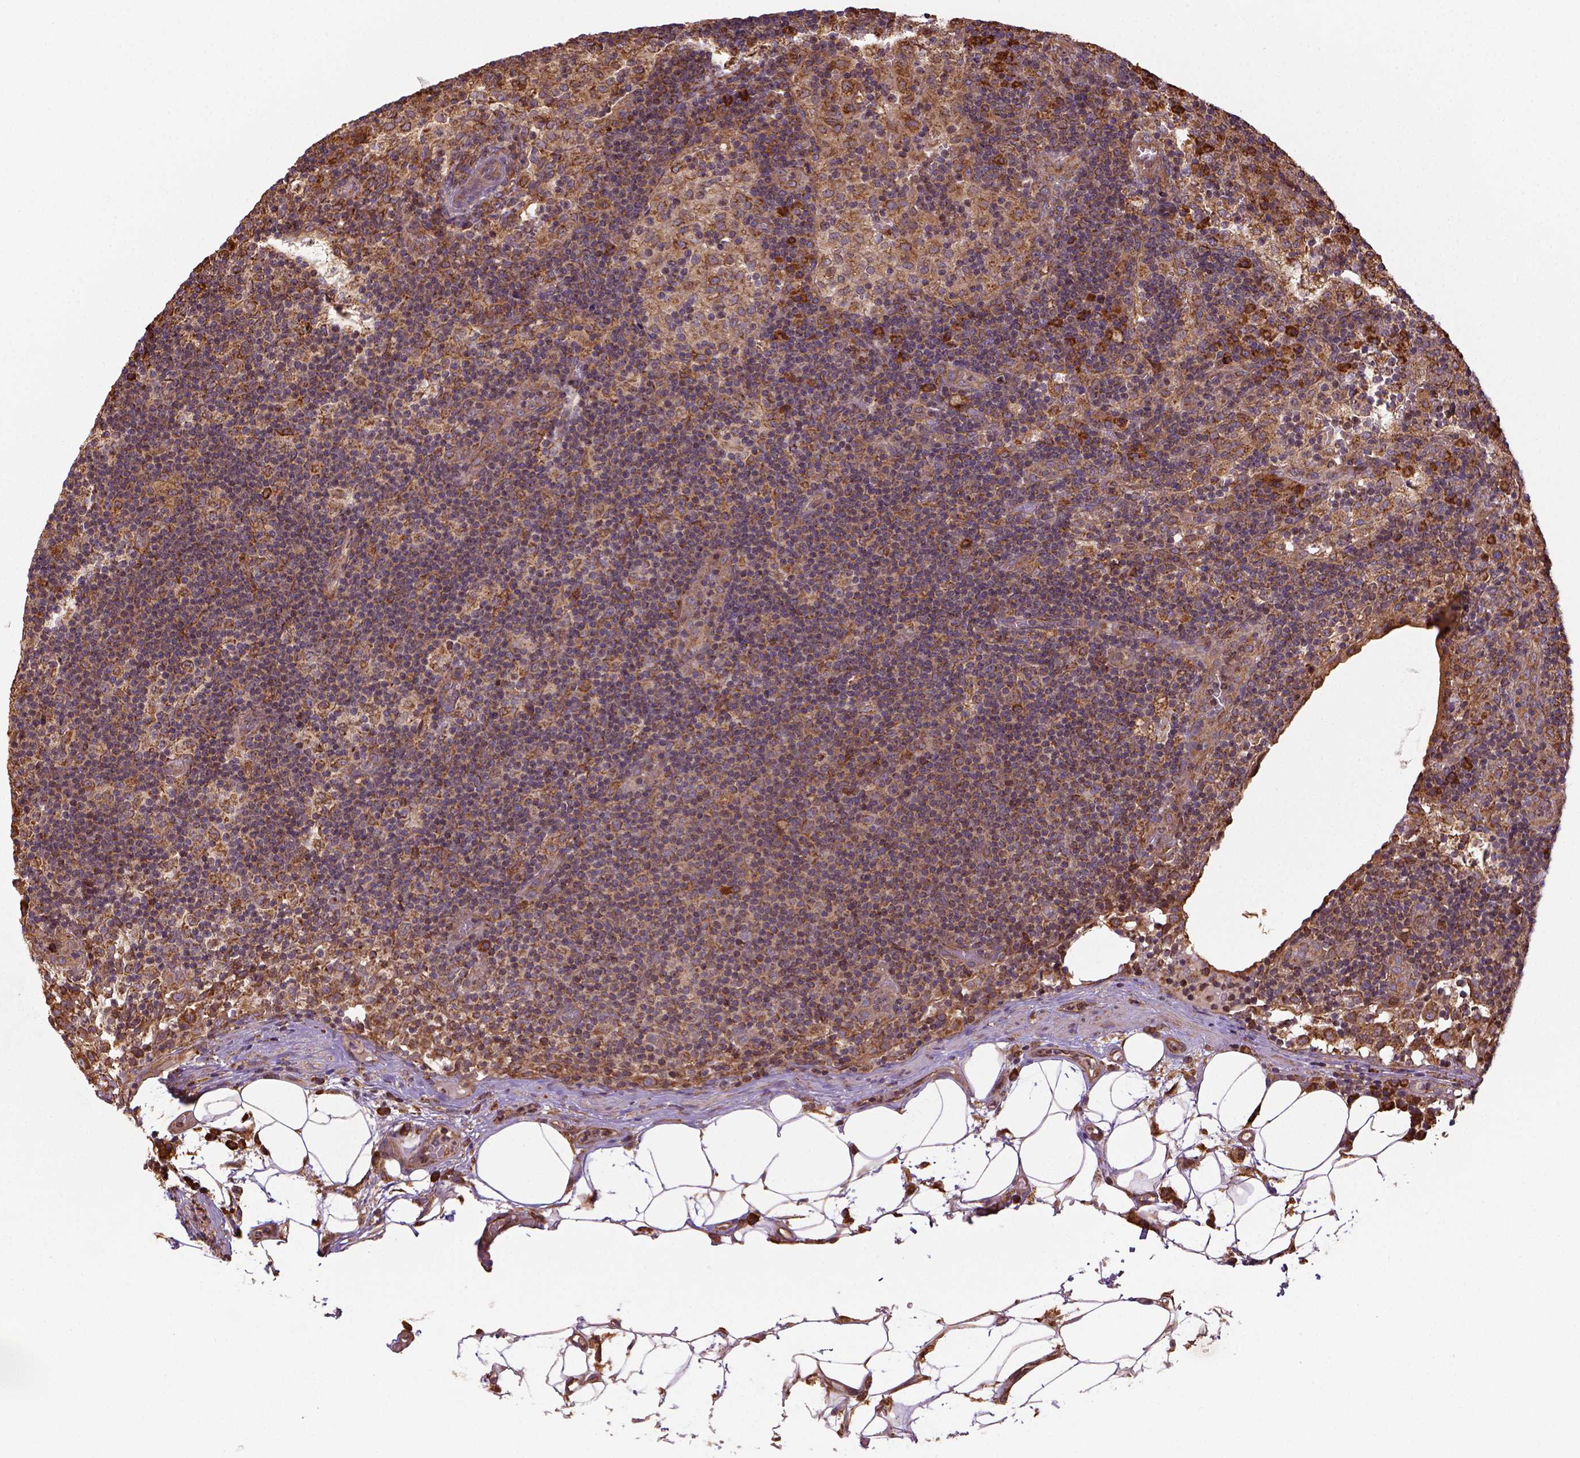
{"staining": {"intensity": "moderate", "quantity": ">75%", "location": "cytoplasmic/membranous"}, "tissue": "lymph node", "cell_type": "Germinal center cells", "image_type": "normal", "snomed": [{"axis": "morphology", "description": "Normal tissue, NOS"}, {"axis": "topography", "description": "Lymph node"}], "caption": "This is a histology image of immunohistochemistry (IHC) staining of unremarkable lymph node, which shows moderate staining in the cytoplasmic/membranous of germinal center cells.", "gene": "MAPK8IP3", "patient": {"sex": "male", "age": 62}}